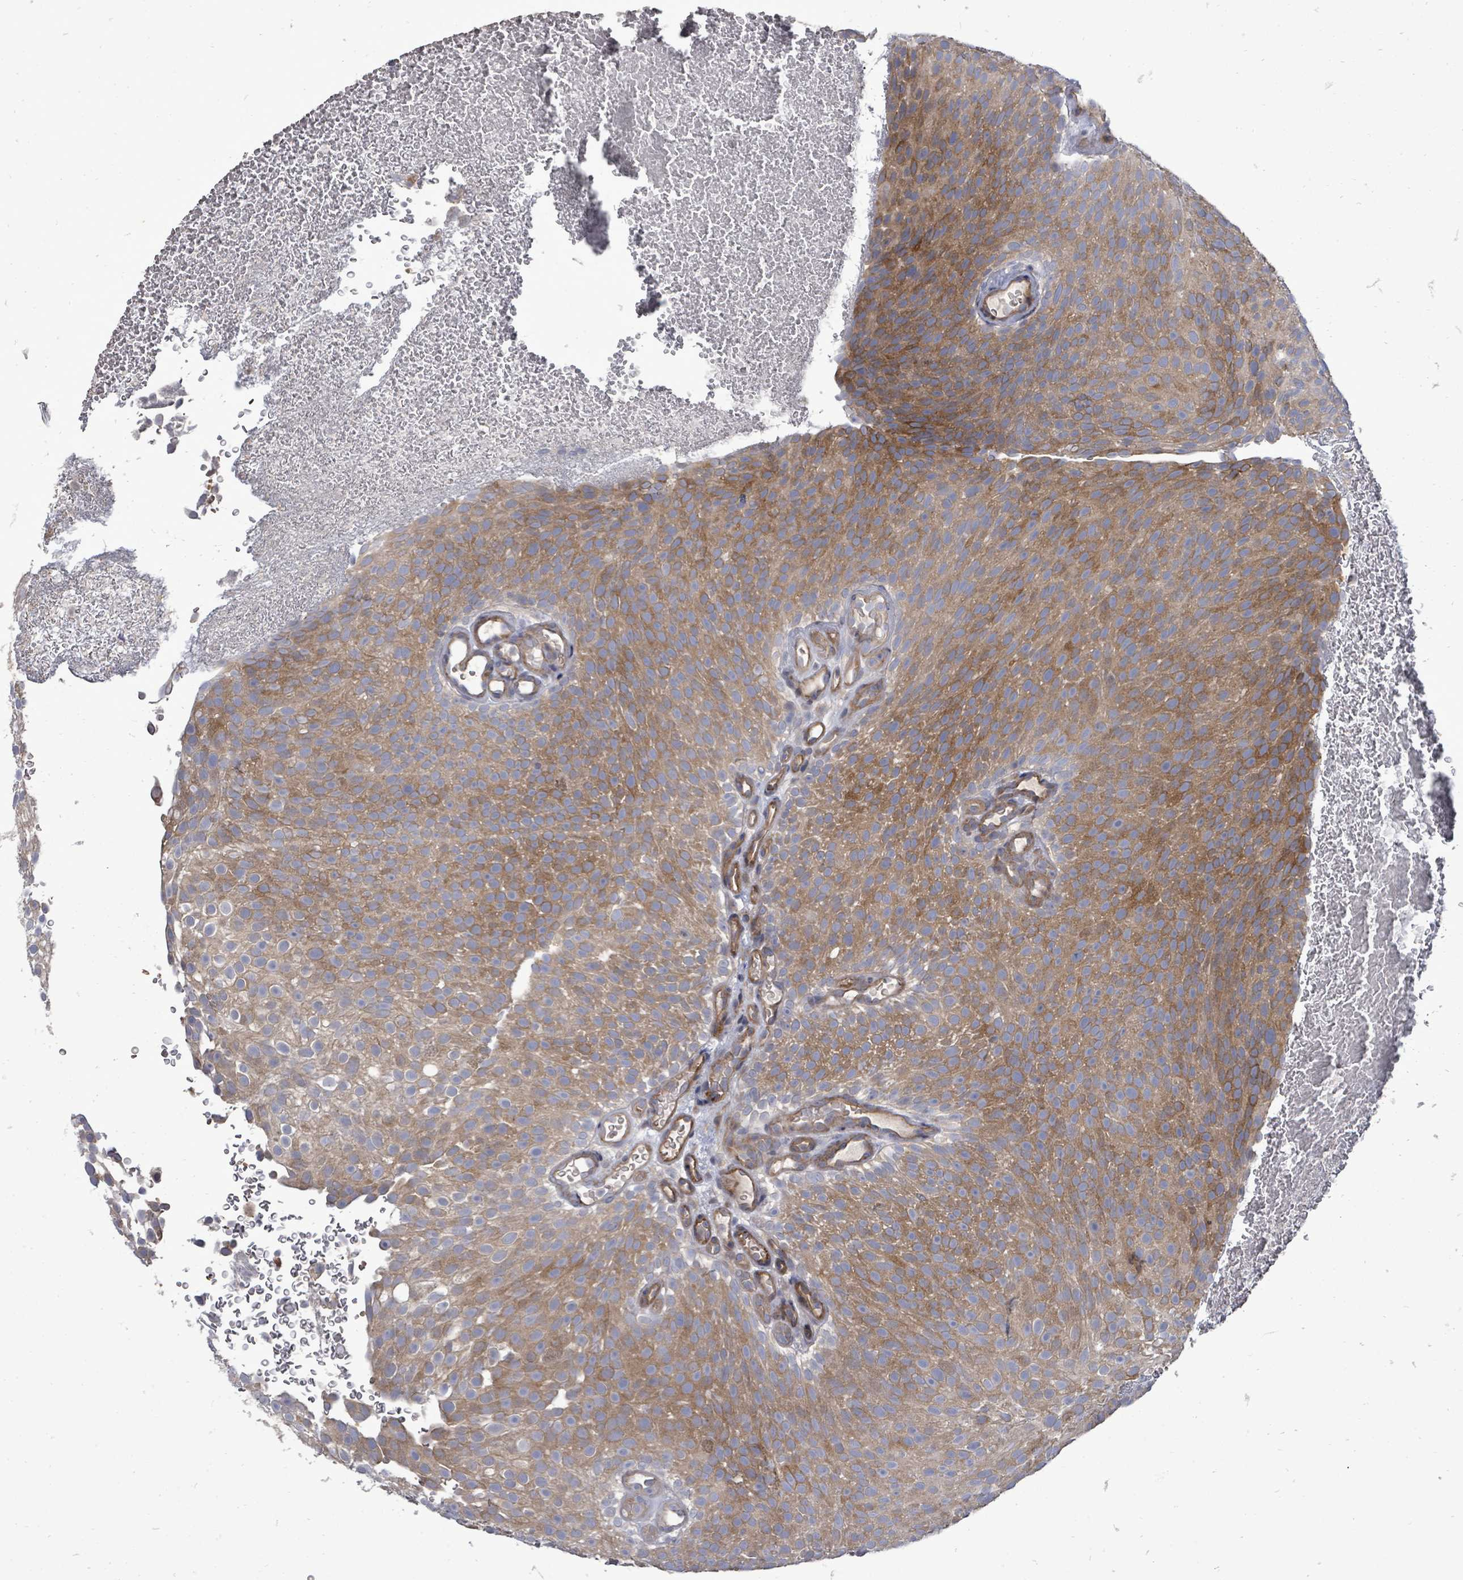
{"staining": {"intensity": "moderate", "quantity": ">75%", "location": "cytoplasmic/membranous"}, "tissue": "urothelial cancer", "cell_type": "Tumor cells", "image_type": "cancer", "snomed": [{"axis": "morphology", "description": "Urothelial carcinoma, Low grade"}, {"axis": "topography", "description": "Urinary bladder"}], "caption": "Immunohistochemical staining of urothelial cancer displays moderate cytoplasmic/membranous protein staining in approximately >75% of tumor cells.", "gene": "RALGAPB", "patient": {"sex": "male", "age": 78}}